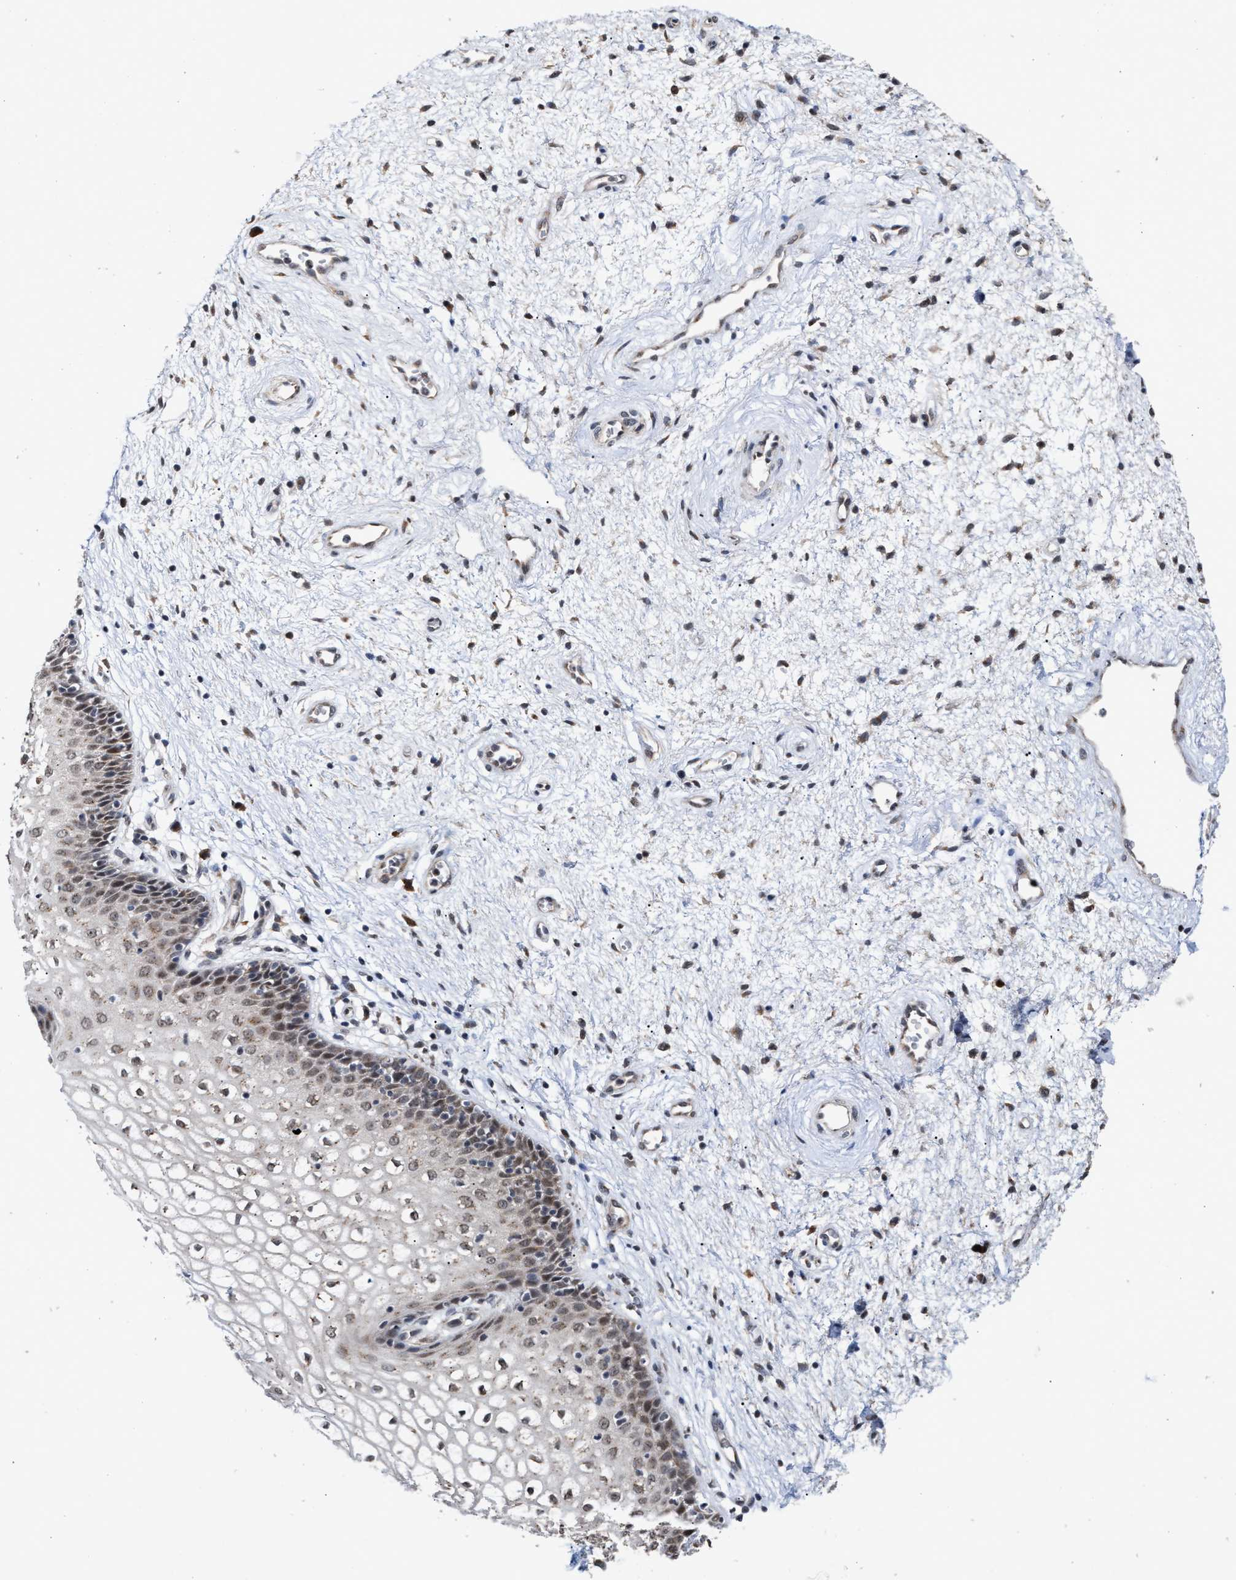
{"staining": {"intensity": "moderate", "quantity": "25%-75%", "location": "cytoplasmic/membranous,nuclear"}, "tissue": "vagina", "cell_type": "Squamous epithelial cells", "image_type": "normal", "snomed": [{"axis": "morphology", "description": "Normal tissue, NOS"}, {"axis": "topography", "description": "Vagina"}], "caption": "Immunohistochemical staining of normal vagina demonstrates 25%-75% levels of moderate cytoplasmic/membranous,nuclear protein staining in approximately 25%-75% of squamous epithelial cells.", "gene": "MKNK2", "patient": {"sex": "female", "age": 34}}